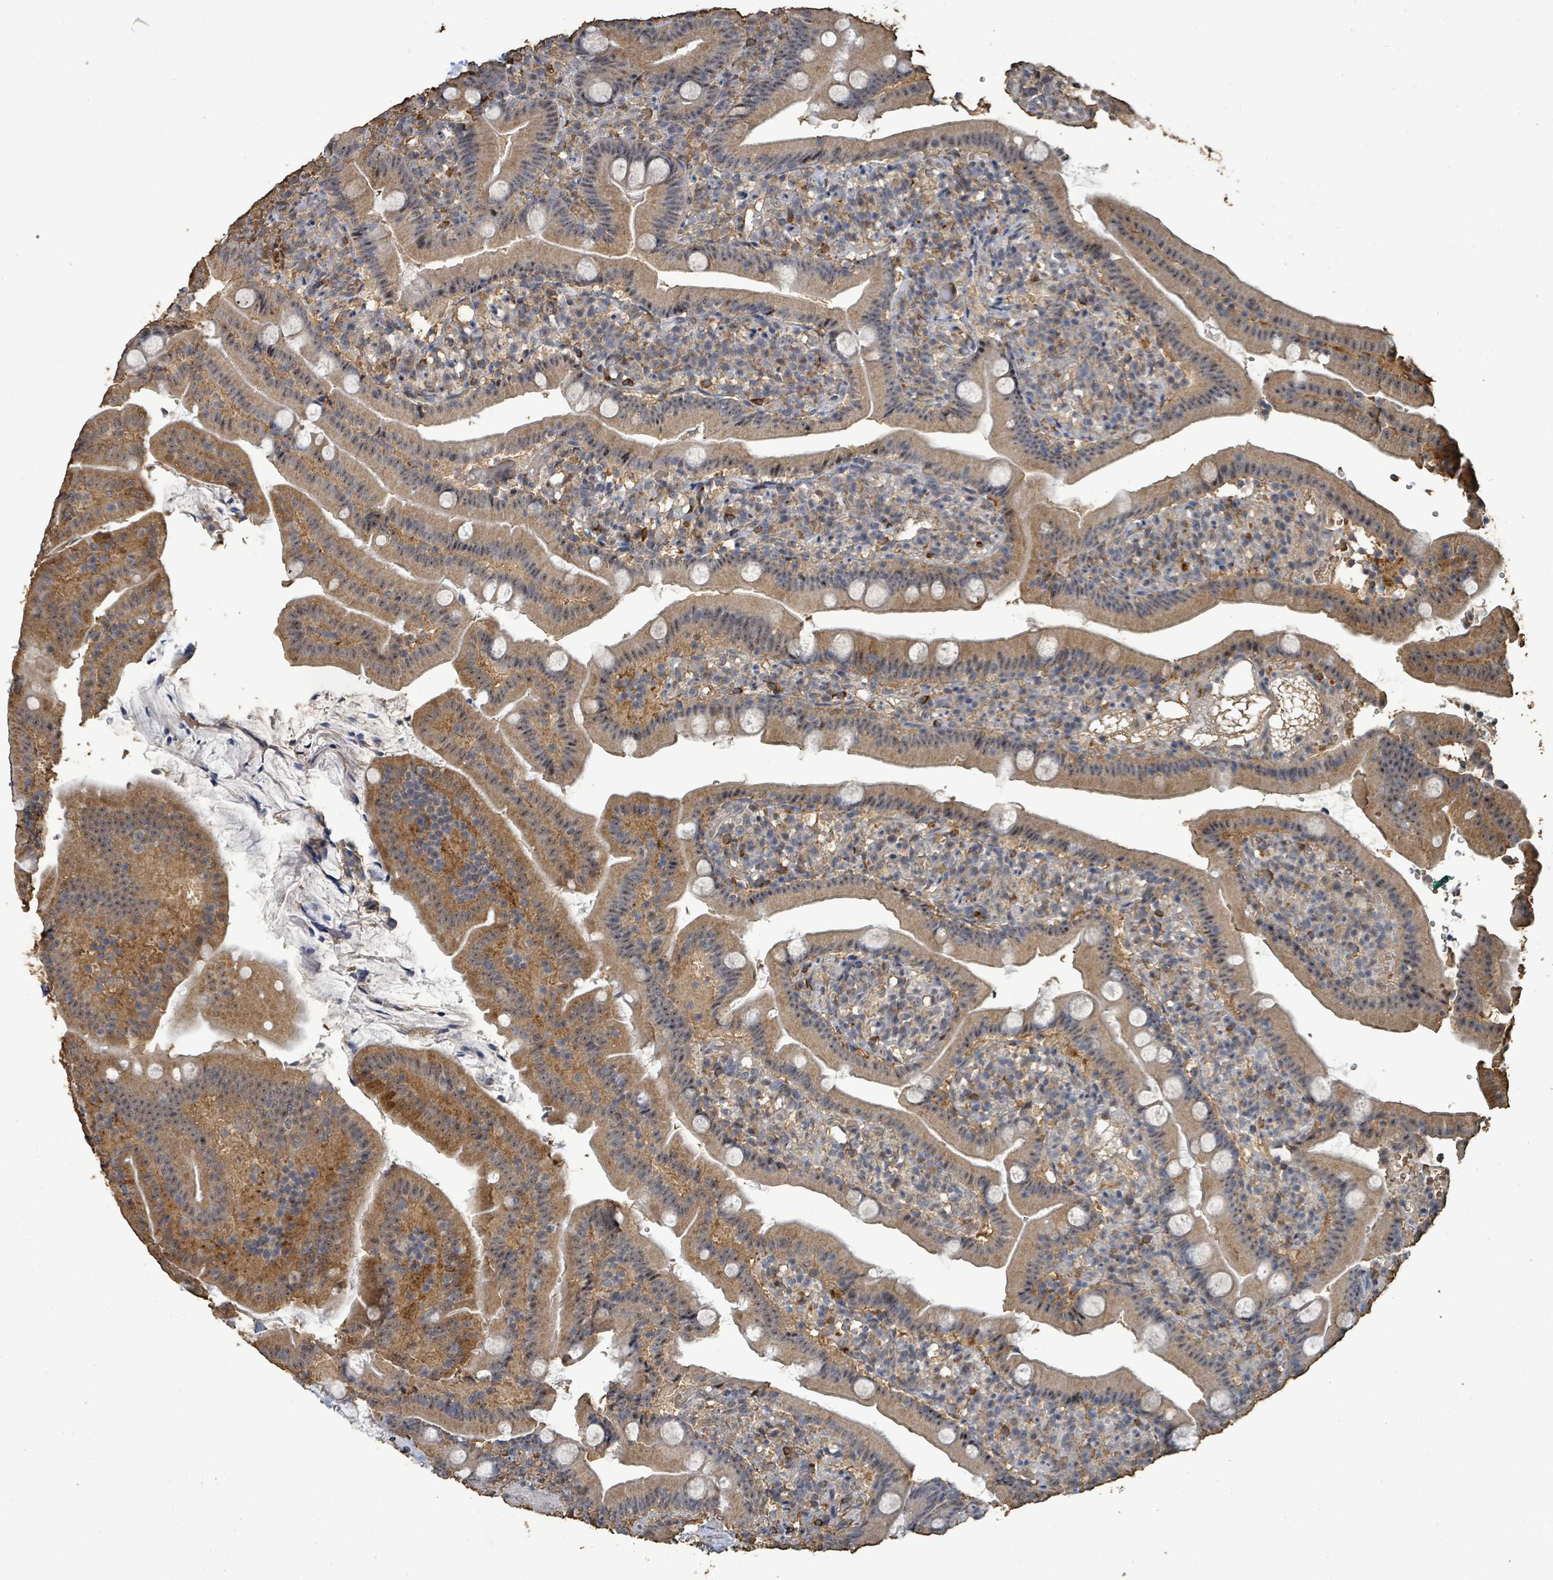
{"staining": {"intensity": "moderate", "quantity": "25%-75%", "location": "cytoplasmic/membranous,nuclear"}, "tissue": "duodenum", "cell_type": "Glandular cells", "image_type": "normal", "snomed": [{"axis": "morphology", "description": "Normal tissue, NOS"}, {"axis": "topography", "description": "Duodenum"}], "caption": "Protein analysis of benign duodenum reveals moderate cytoplasmic/membranous,nuclear expression in about 25%-75% of glandular cells.", "gene": "C6orf52", "patient": {"sex": "female", "age": 67}}